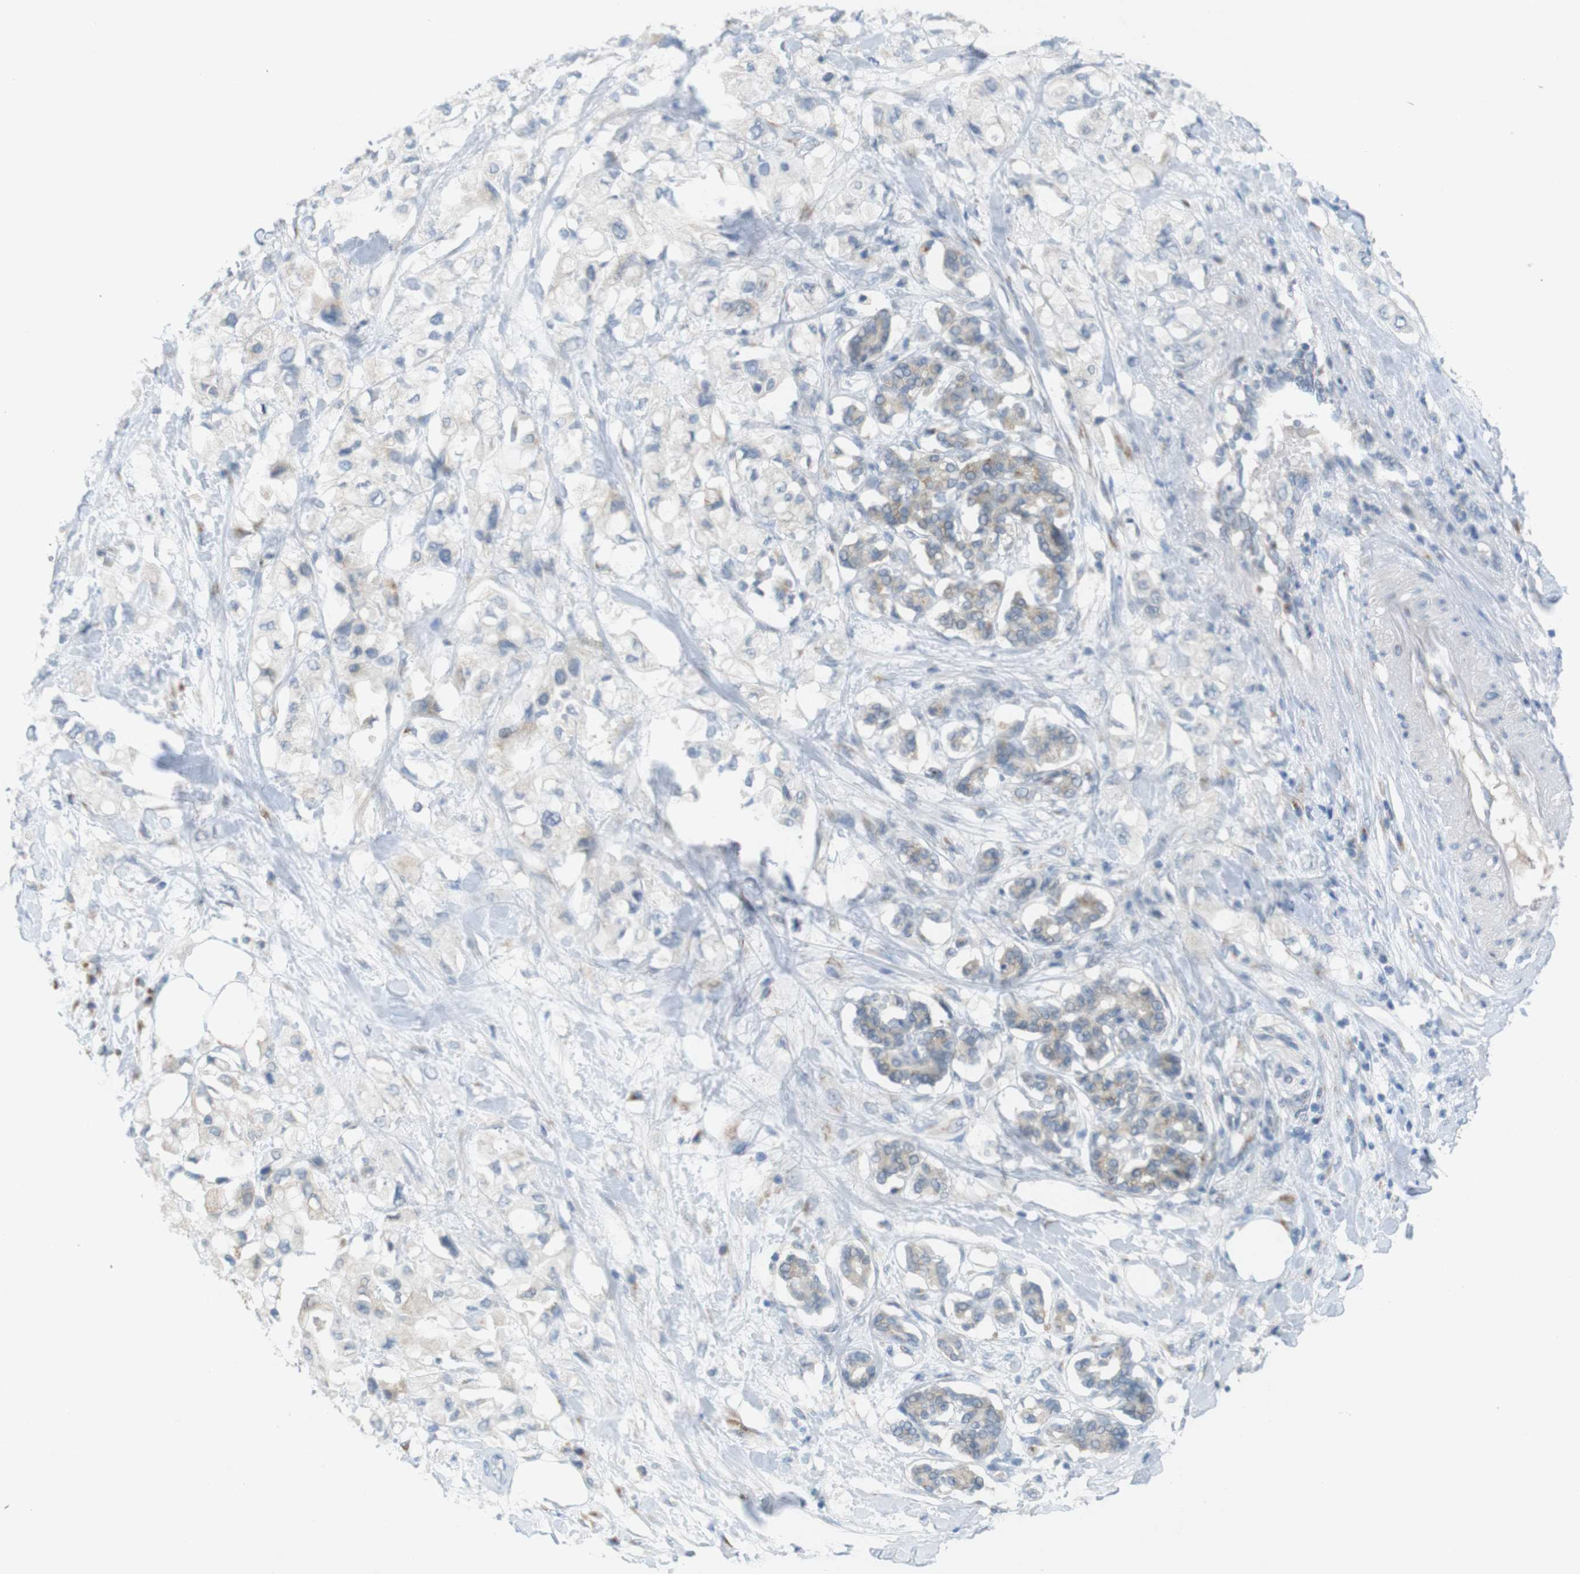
{"staining": {"intensity": "weak", "quantity": "<25%", "location": "cytoplasmic/membranous"}, "tissue": "pancreatic cancer", "cell_type": "Tumor cells", "image_type": "cancer", "snomed": [{"axis": "morphology", "description": "Adenocarcinoma, NOS"}, {"axis": "topography", "description": "Pancreas"}], "caption": "Tumor cells are negative for protein expression in human adenocarcinoma (pancreatic).", "gene": "YIPF3", "patient": {"sex": "female", "age": 56}}